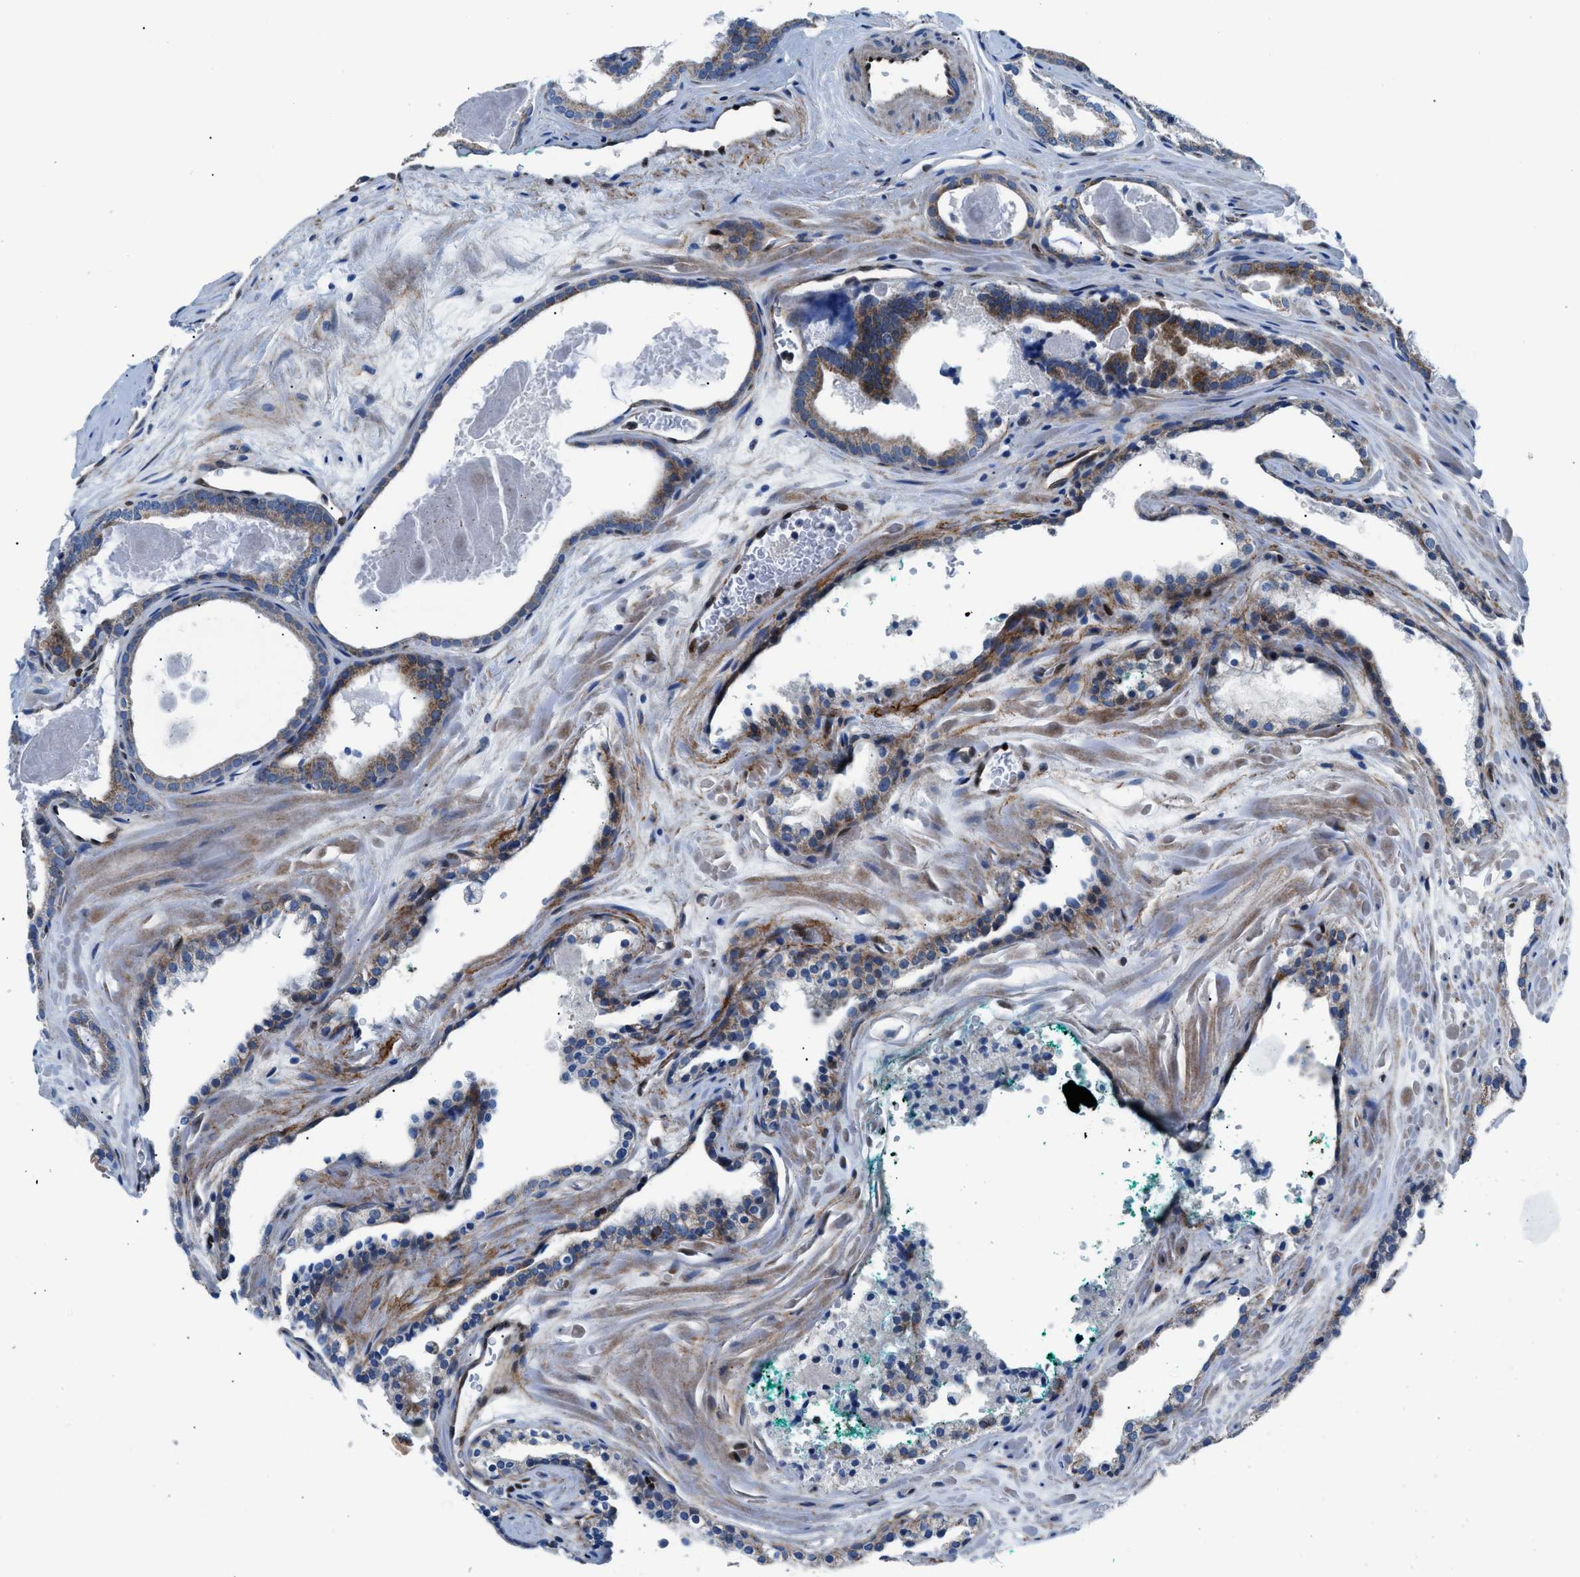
{"staining": {"intensity": "moderate", "quantity": "<25%", "location": "cytoplasmic/membranous"}, "tissue": "prostate cancer", "cell_type": "Tumor cells", "image_type": "cancer", "snomed": [{"axis": "morphology", "description": "Adenocarcinoma, High grade"}, {"axis": "topography", "description": "Prostate"}], "caption": "A brown stain shows moderate cytoplasmic/membranous positivity of a protein in prostate adenocarcinoma (high-grade) tumor cells. (IHC, brightfield microscopy, high magnification).", "gene": "LMO2", "patient": {"sex": "male", "age": 60}}